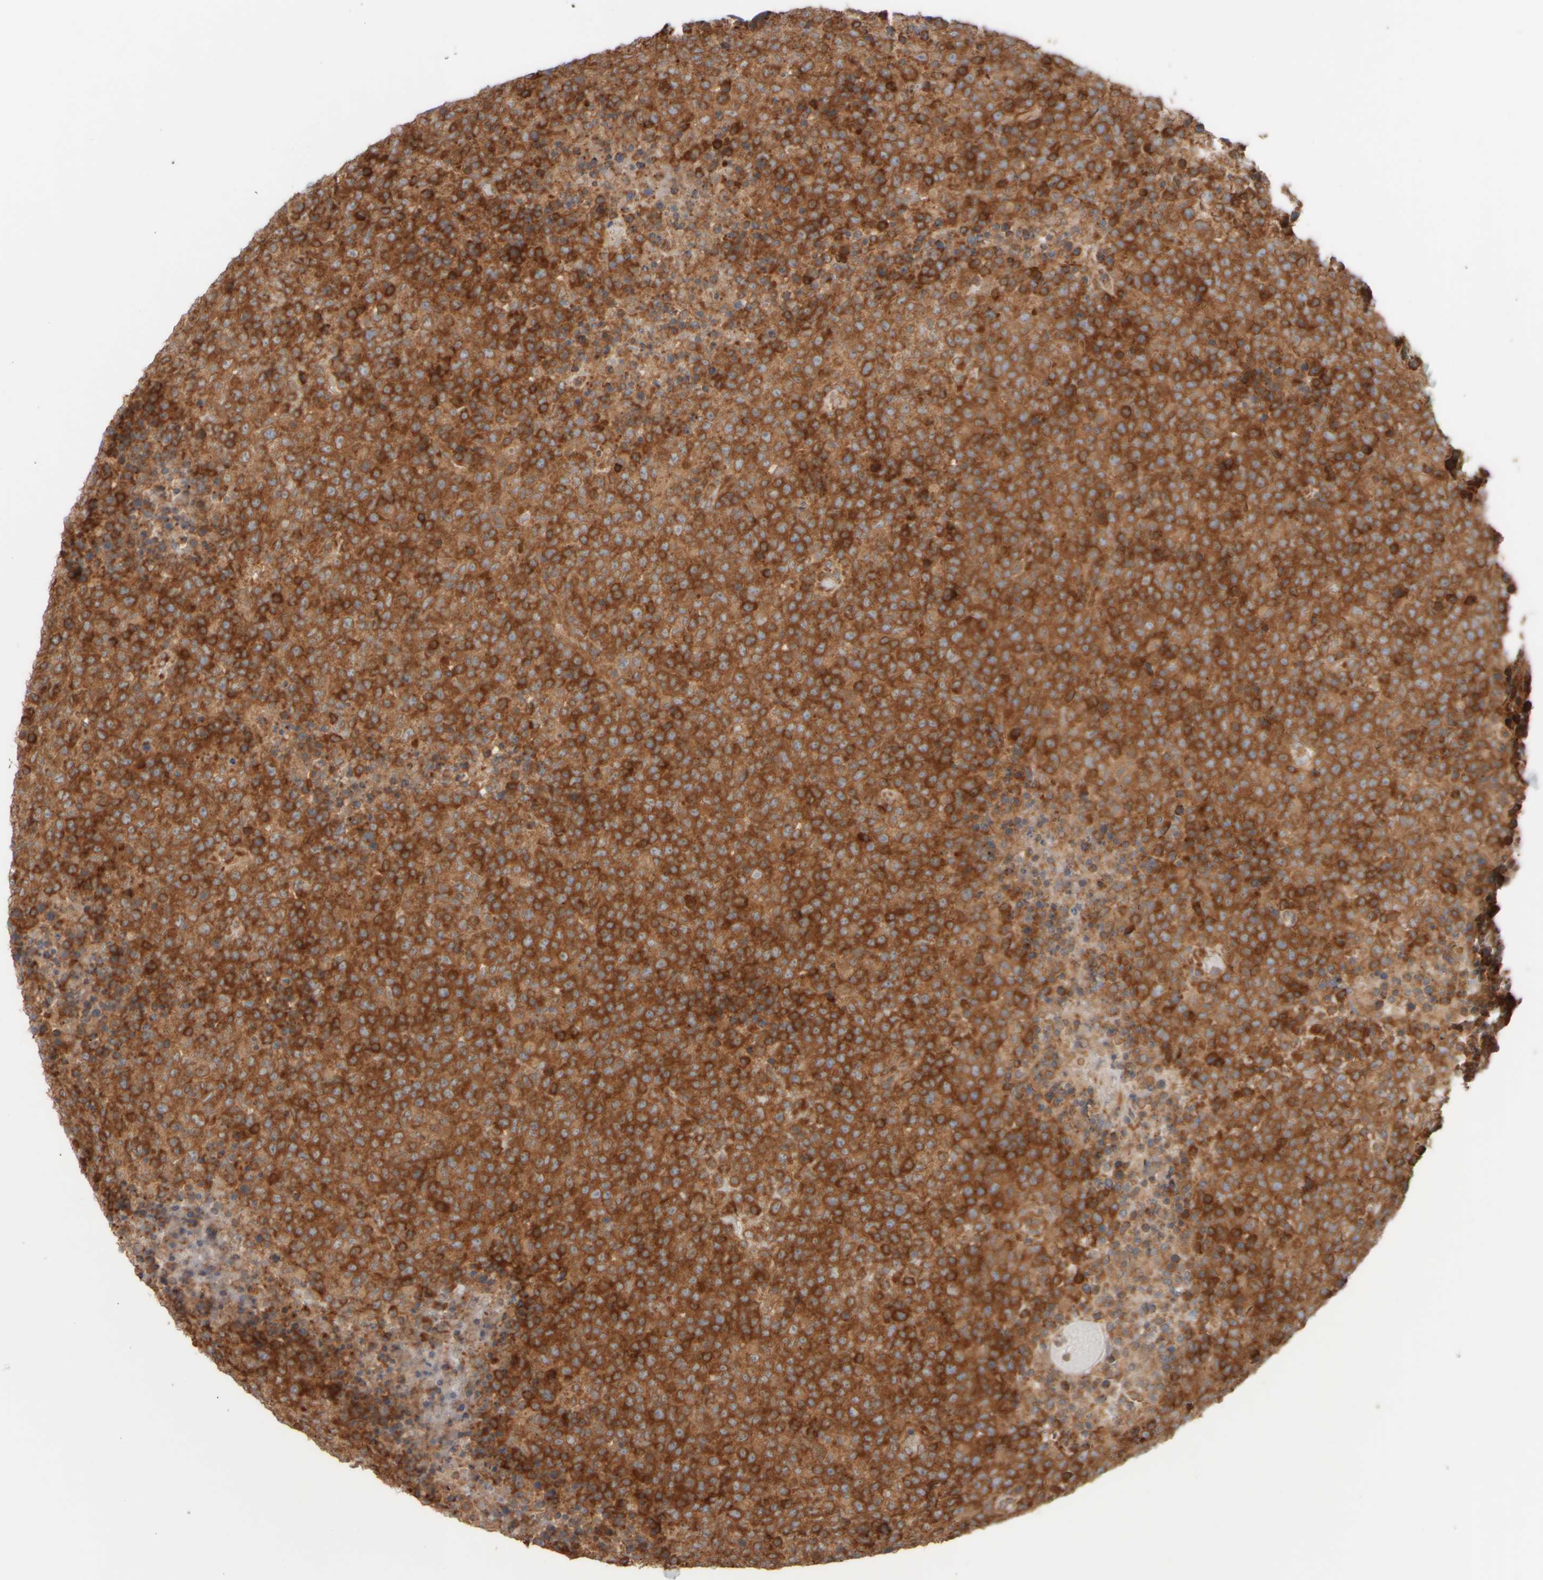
{"staining": {"intensity": "strong", "quantity": ">75%", "location": "cytoplasmic/membranous"}, "tissue": "lymphoma", "cell_type": "Tumor cells", "image_type": "cancer", "snomed": [{"axis": "morphology", "description": "Malignant lymphoma, non-Hodgkin's type, High grade"}, {"axis": "topography", "description": "Lymph node"}], "caption": "Tumor cells demonstrate strong cytoplasmic/membranous staining in approximately >75% of cells in lymphoma.", "gene": "EIF2B3", "patient": {"sex": "male", "age": 13}}